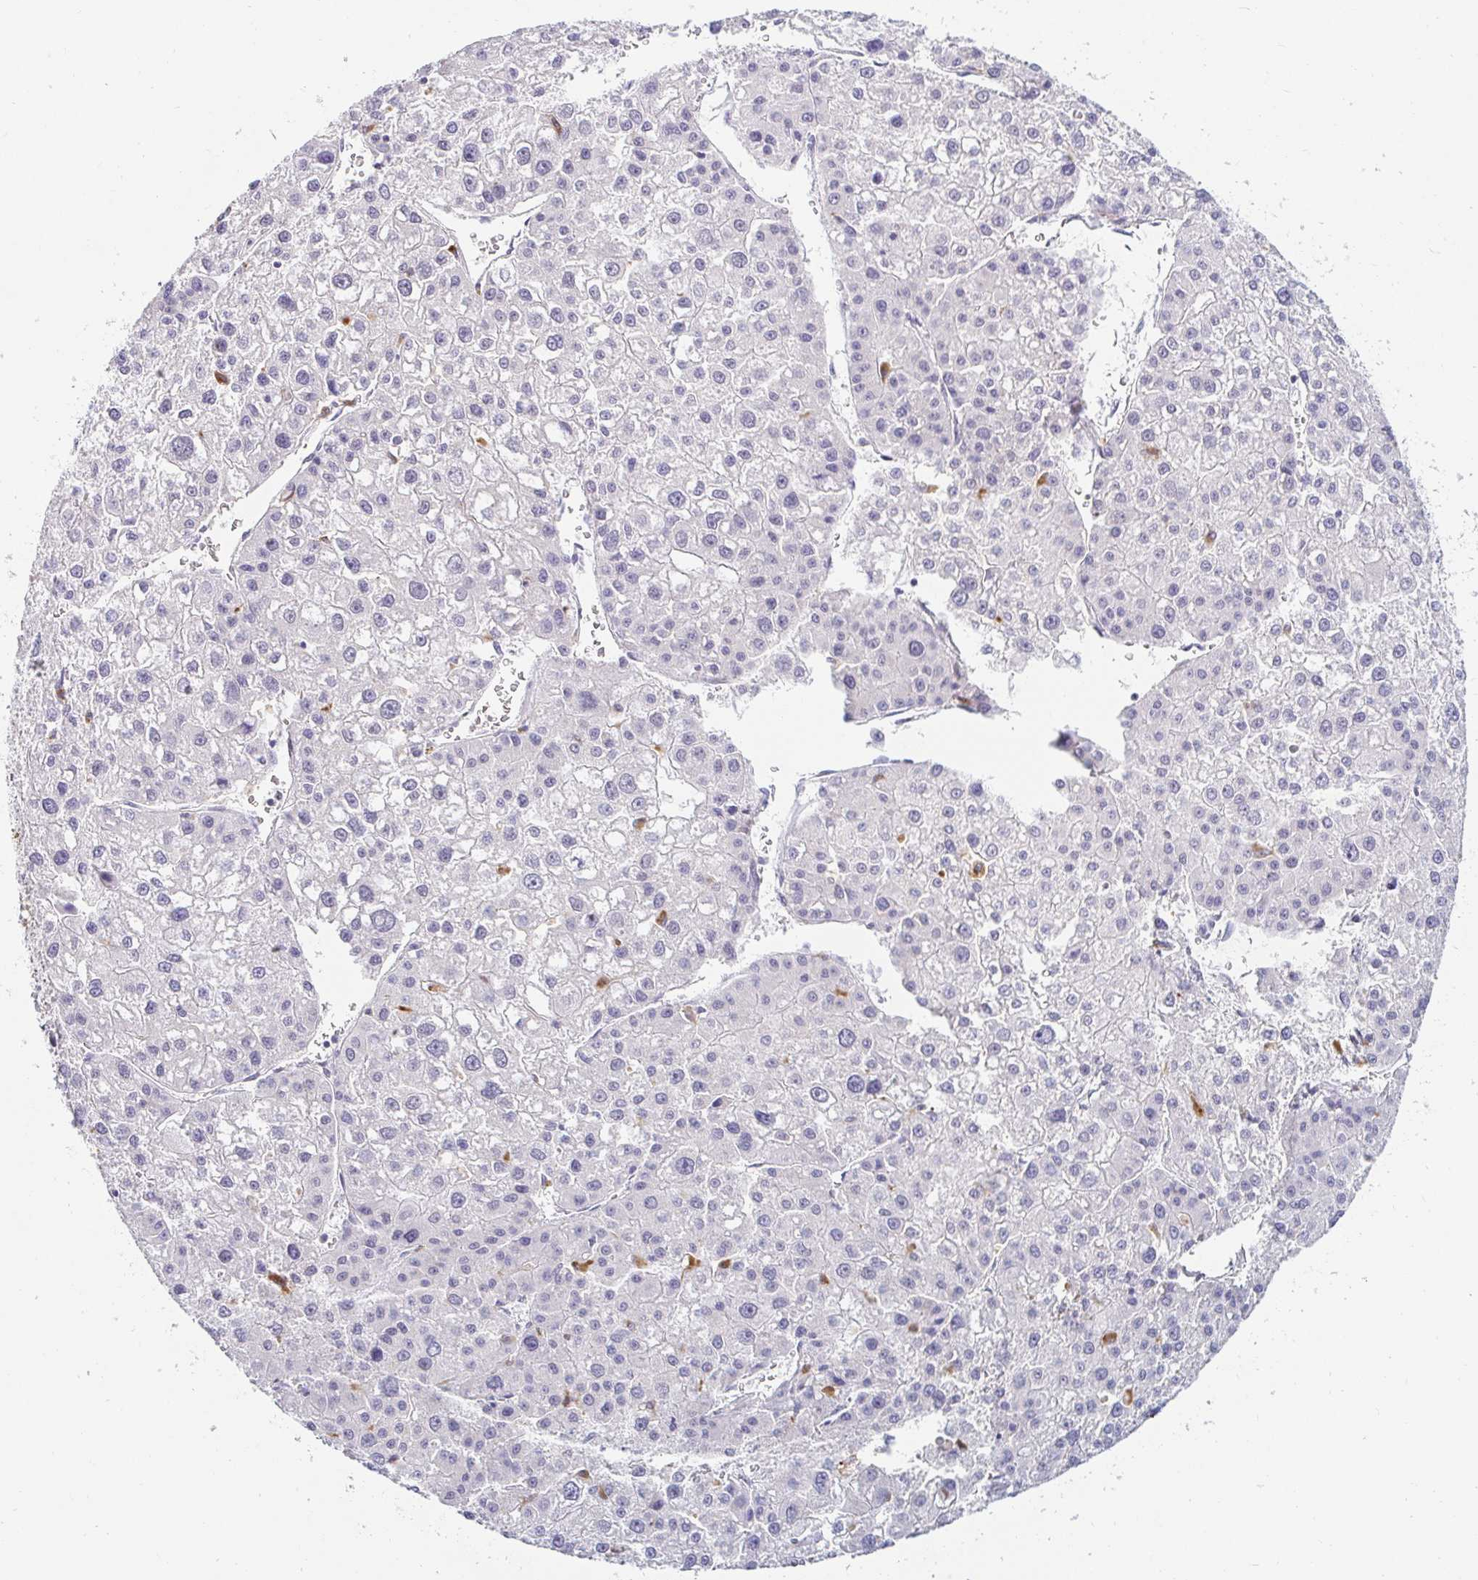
{"staining": {"intensity": "negative", "quantity": "none", "location": "none"}, "tissue": "liver cancer", "cell_type": "Tumor cells", "image_type": "cancer", "snomed": [{"axis": "morphology", "description": "Carcinoma, Hepatocellular, NOS"}, {"axis": "topography", "description": "Liver"}], "caption": "Immunohistochemistry photomicrograph of neoplastic tissue: liver cancer (hepatocellular carcinoma) stained with DAB (3,3'-diaminobenzidine) demonstrates no significant protein staining in tumor cells.", "gene": "OR51D1", "patient": {"sex": "male", "age": 73}}